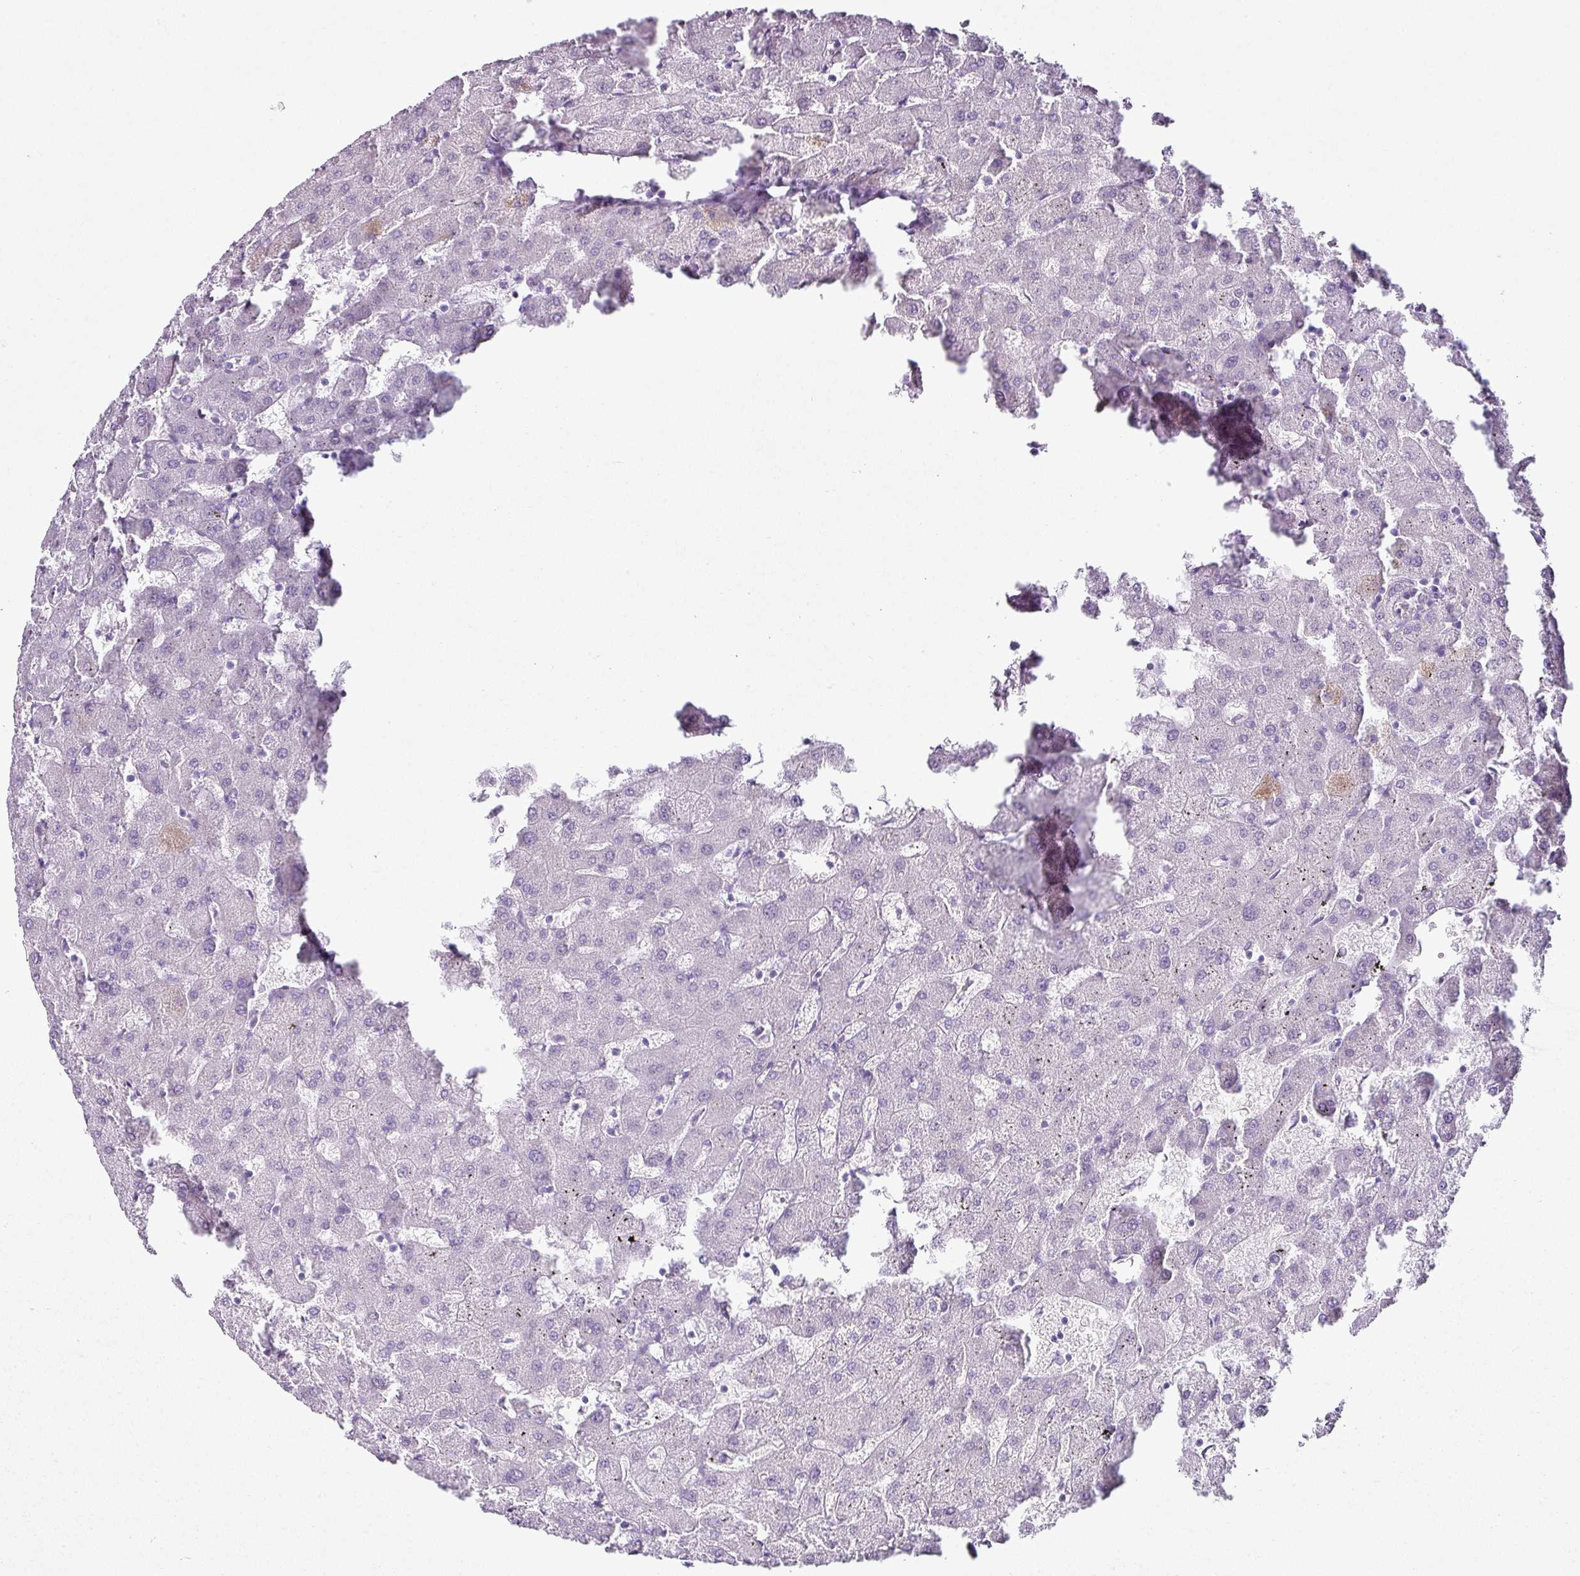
{"staining": {"intensity": "negative", "quantity": "none", "location": "none"}, "tissue": "liver", "cell_type": "Cholangiocytes", "image_type": "normal", "snomed": [{"axis": "morphology", "description": "Normal tissue, NOS"}, {"axis": "topography", "description": "Liver"}], "caption": "Histopathology image shows no significant protein positivity in cholangiocytes of unremarkable liver.", "gene": "TRA2A", "patient": {"sex": "female", "age": 63}}